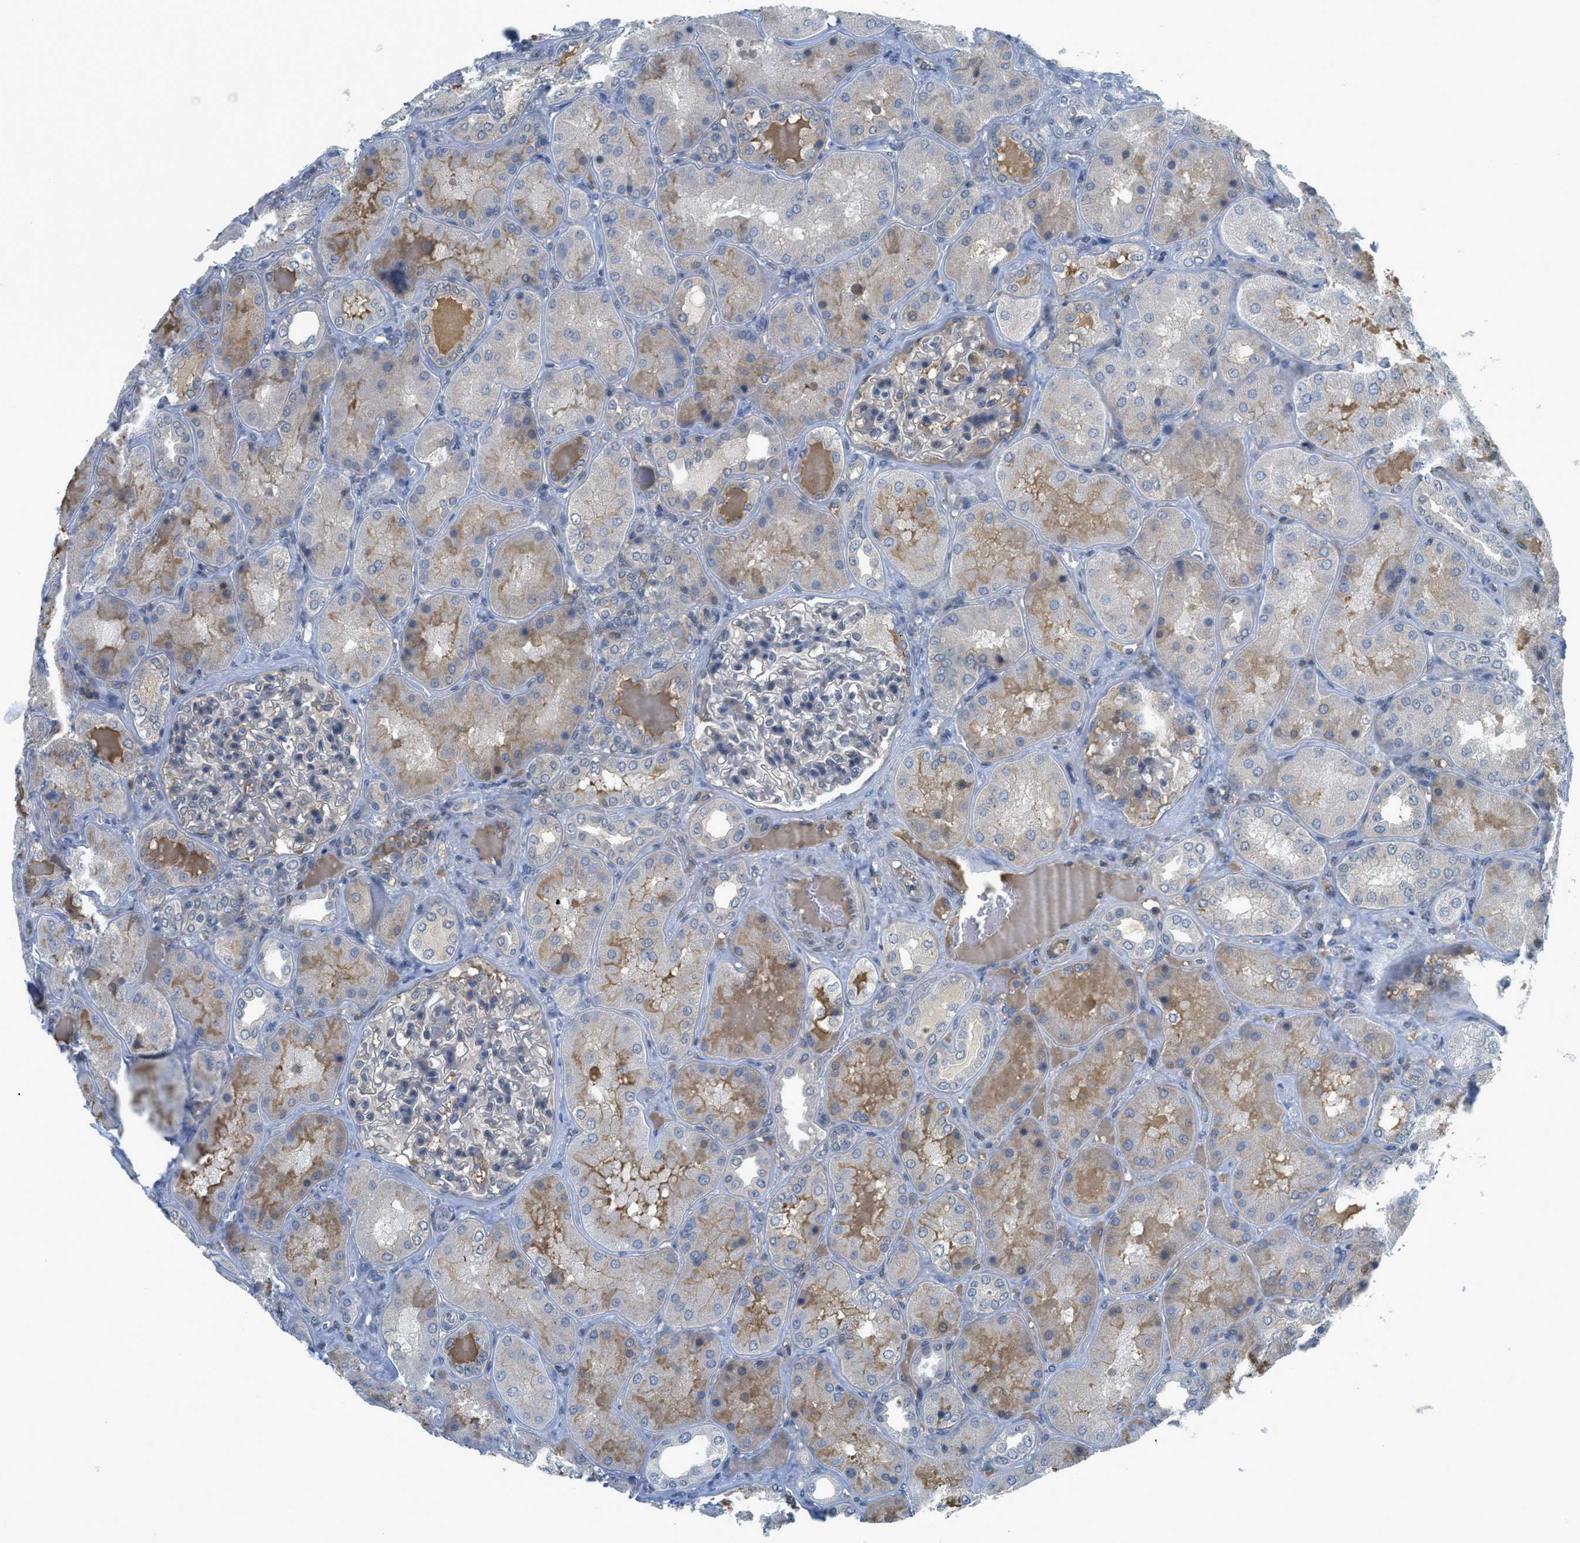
{"staining": {"intensity": "negative", "quantity": "none", "location": "none"}, "tissue": "kidney", "cell_type": "Cells in glomeruli", "image_type": "normal", "snomed": [{"axis": "morphology", "description": "Normal tissue, NOS"}, {"axis": "topography", "description": "Kidney"}], "caption": "Immunohistochemistry micrograph of benign human kidney stained for a protein (brown), which displays no staining in cells in glomeruli.", "gene": "TNFAIP1", "patient": {"sex": "female", "age": 56}}